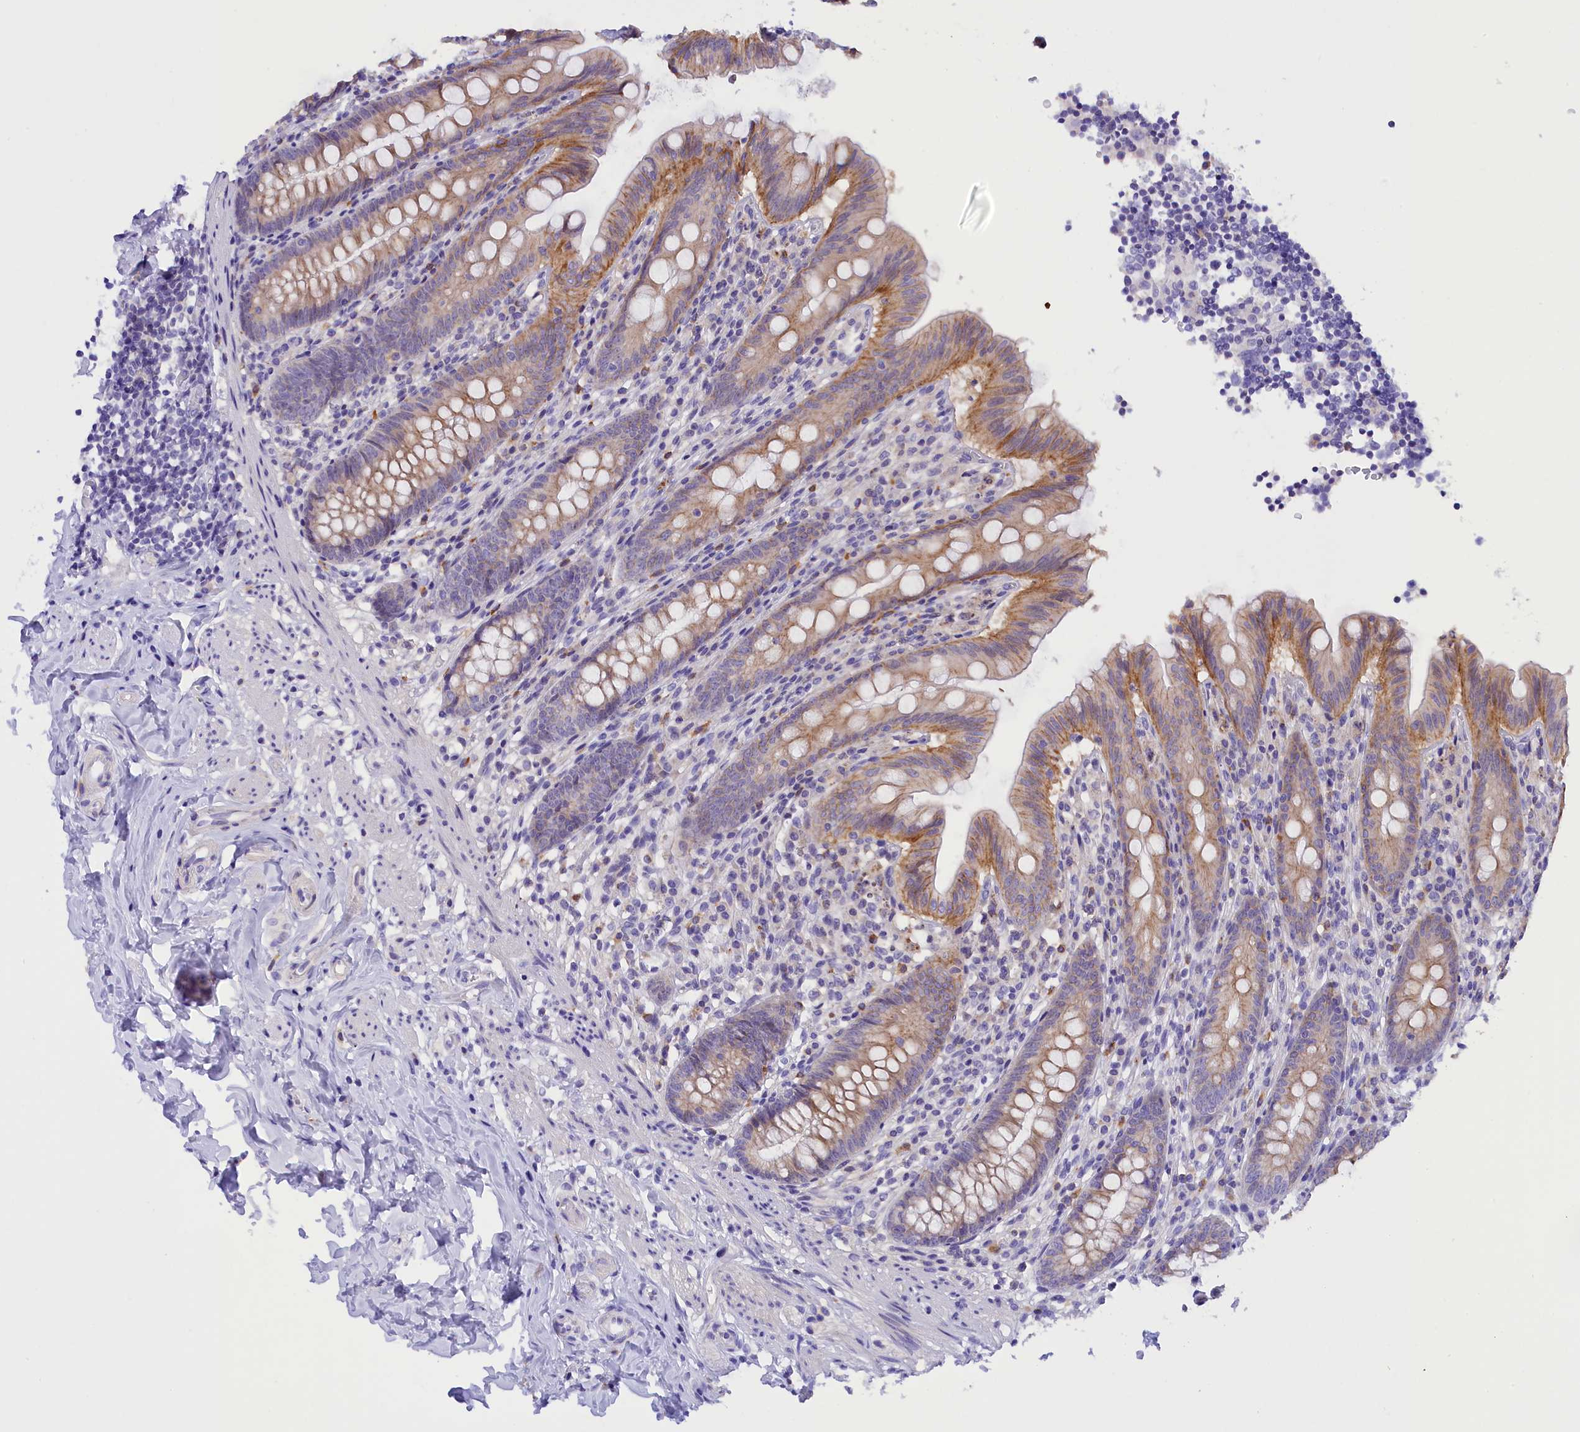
{"staining": {"intensity": "moderate", "quantity": ">75%", "location": "cytoplasmic/membranous"}, "tissue": "appendix", "cell_type": "Glandular cells", "image_type": "normal", "snomed": [{"axis": "morphology", "description": "Normal tissue, NOS"}, {"axis": "topography", "description": "Appendix"}], "caption": "IHC histopathology image of normal appendix stained for a protein (brown), which displays medium levels of moderate cytoplasmic/membranous staining in approximately >75% of glandular cells.", "gene": "COL6A5", "patient": {"sex": "male", "age": 55}}